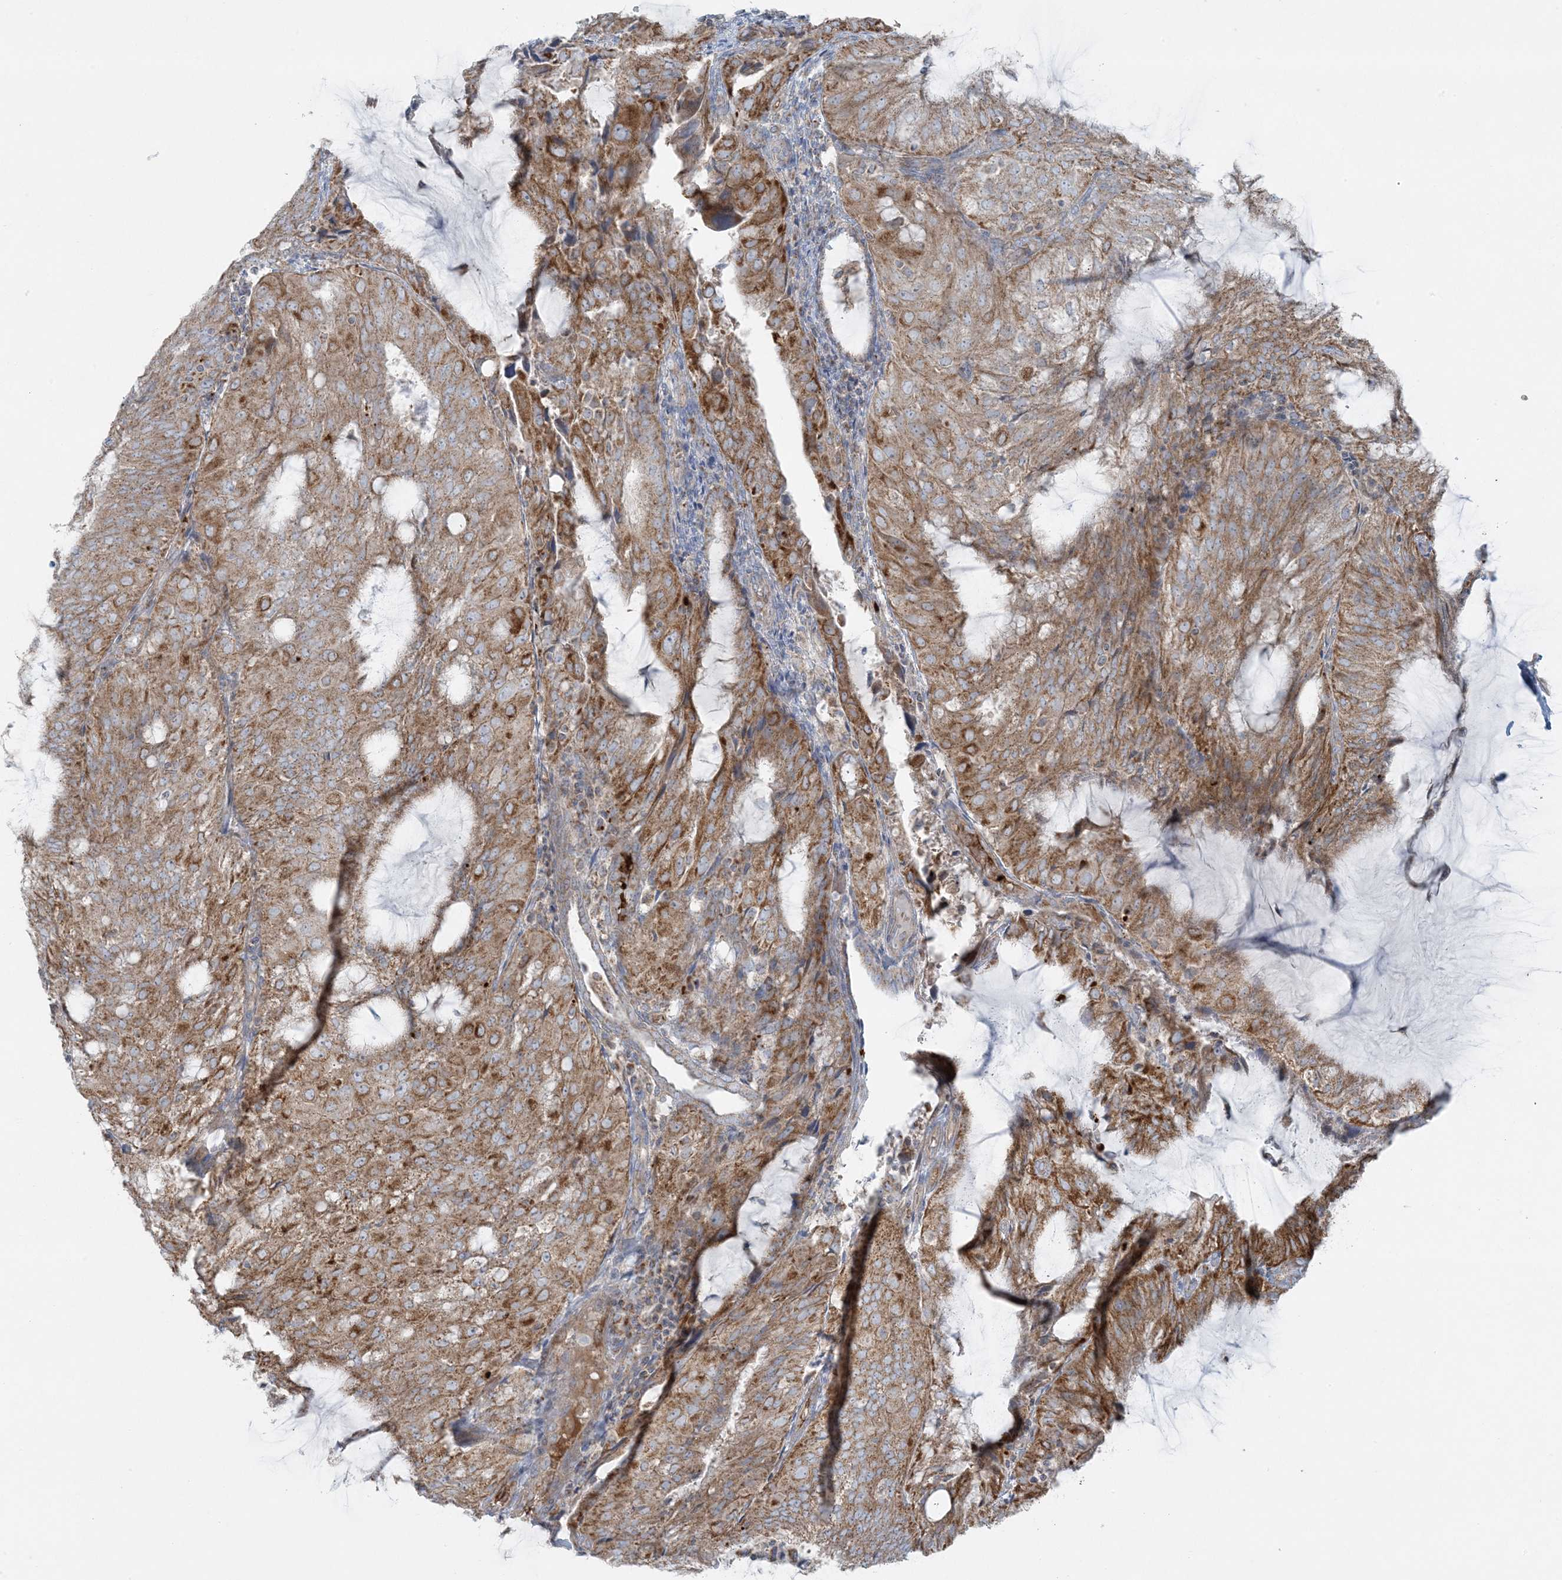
{"staining": {"intensity": "moderate", "quantity": ">75%", "location": "cytoplasmic/membranous"}, "tissue": "endometrial cancer", "cell_type": "Tumor cells", "image_type": "cancer", "snomed": [{"axis": "morphology", "description": "Adenocarcinoma, NOS"}, {"axis": "topography", "description": "Endometrium"}], "caption": "This is a micrograph of immunohistochemistry (IHC) staining of adenocarcinoma (endometrial), which shows moderate staining in the cytoplasmic/membranous of tumor cells.", "gene": "PIK3R4", "patient": {"sex": "female", "age": 81}}